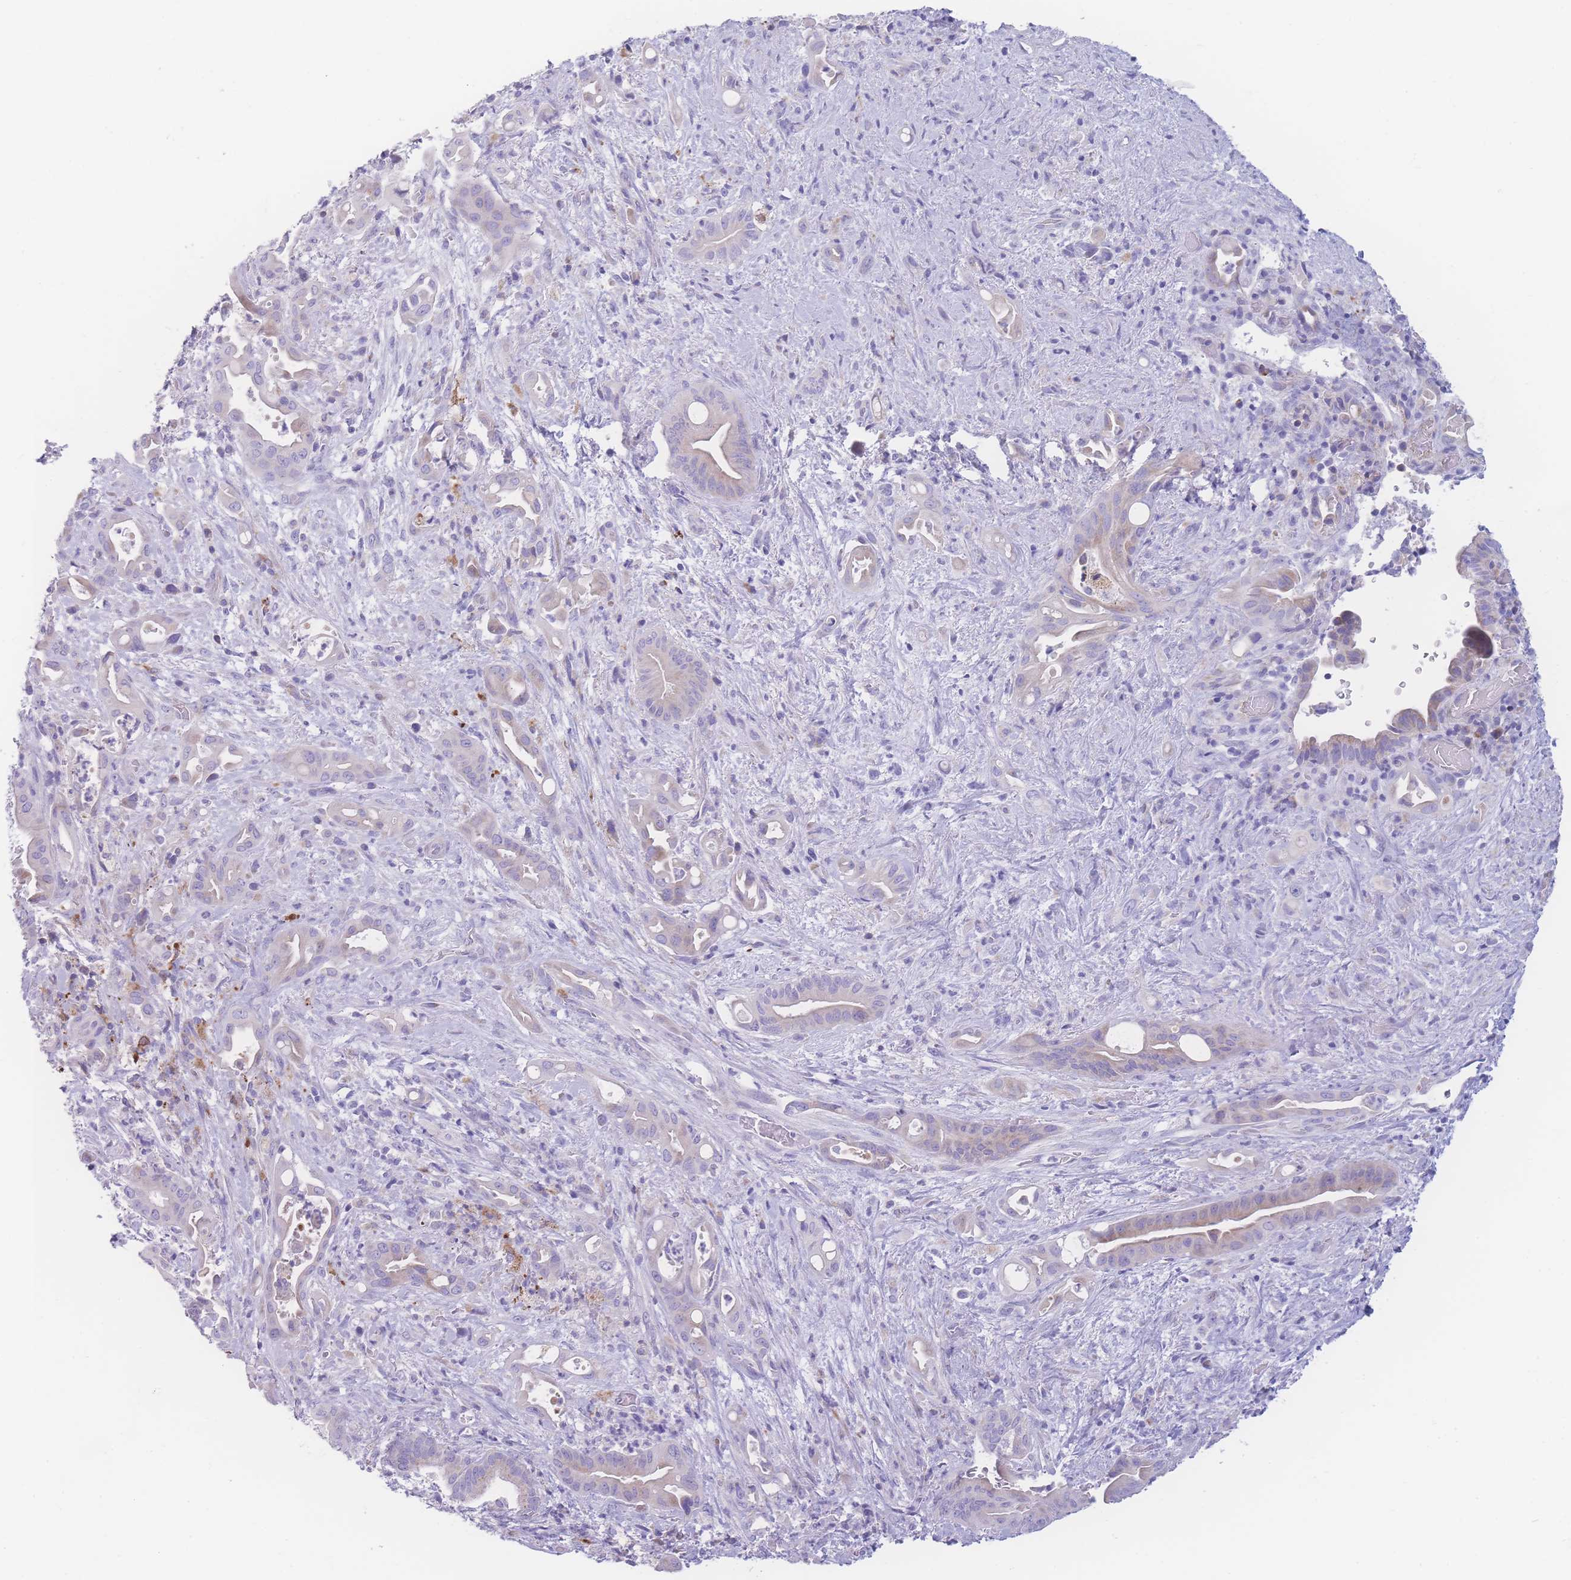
{"staining": {"intensity": "negative", "quantity": "none", "location": "none"}, "tissue": "liver cancer", "cell_type": "Tumor cells", "image_type": "cancer", "snomed": [{"axis": "morphology", "description": "Cholangiocarcinoma"}, {"axis": "topography", "description": "Liver"}], "caption": "Liver cancer stained for a protein using immunohistochemistry (IHC) displays no positivity tumor cells.", "gene": "NBEAL1", "patient": {"sex": "female", "age": 68}}